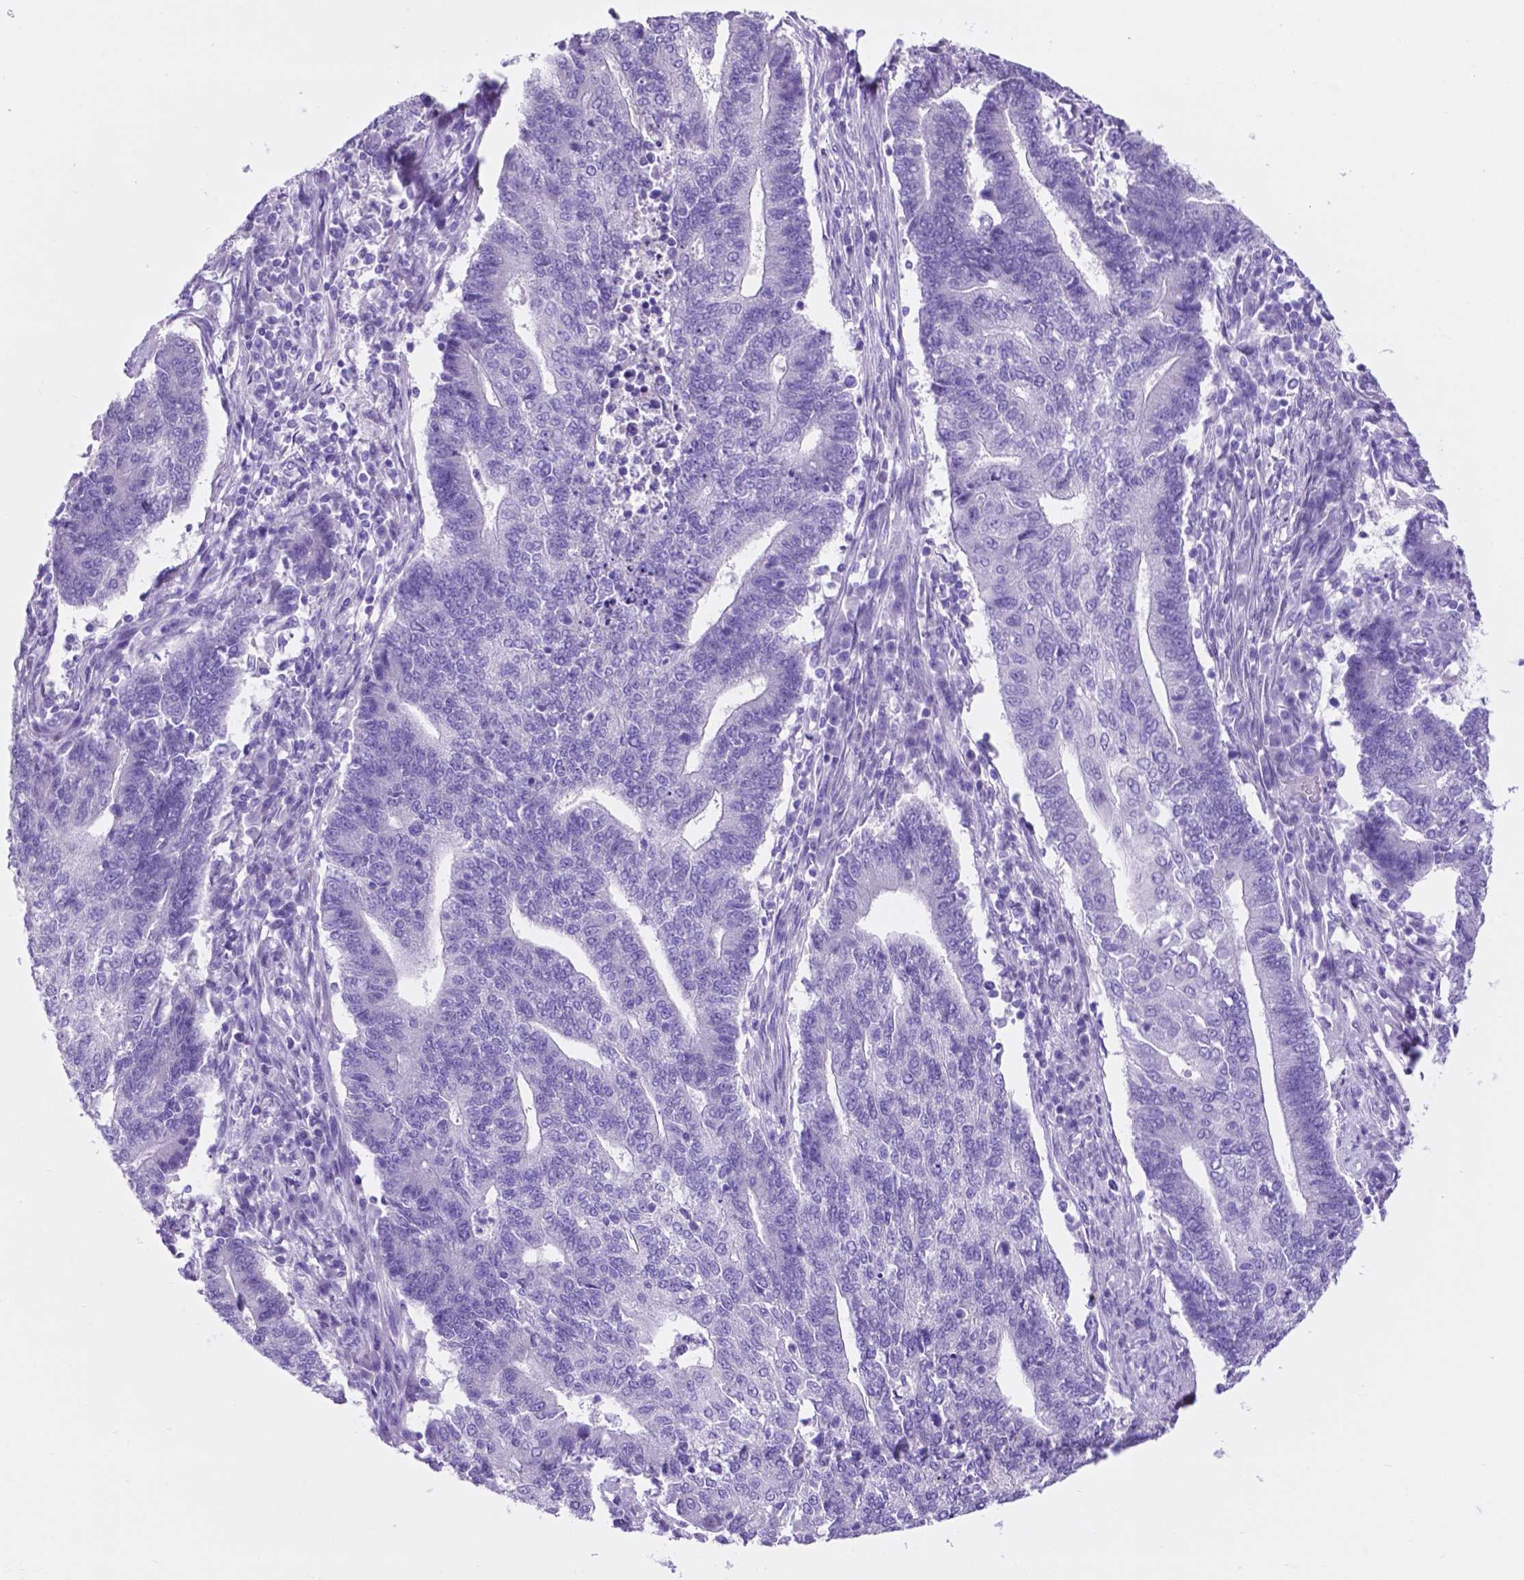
{"staining": {"intensity": "negative", "quantity": "none", "location": "none"}, "tissue": "endometrial cancer", "cell_type": "Tumor cells", "image_type": "cancer", "snomed": [{"axis": "morphology", "description": "Adenocarcinoma, NOS"}, {"axis": "topography", "description": "Uterus"}, {"axis": "topography", "description": "Endometrium"}], "caption": "Protein analysis of endometrial adenocarcinoma displays no significant expression in tumor cells. The staining is performed using DAB brown chromogen with nuclei counter-stained in using hematoxylin.", "gene": "TMEM210", "patient": {"sex": "female", "age": 54}}